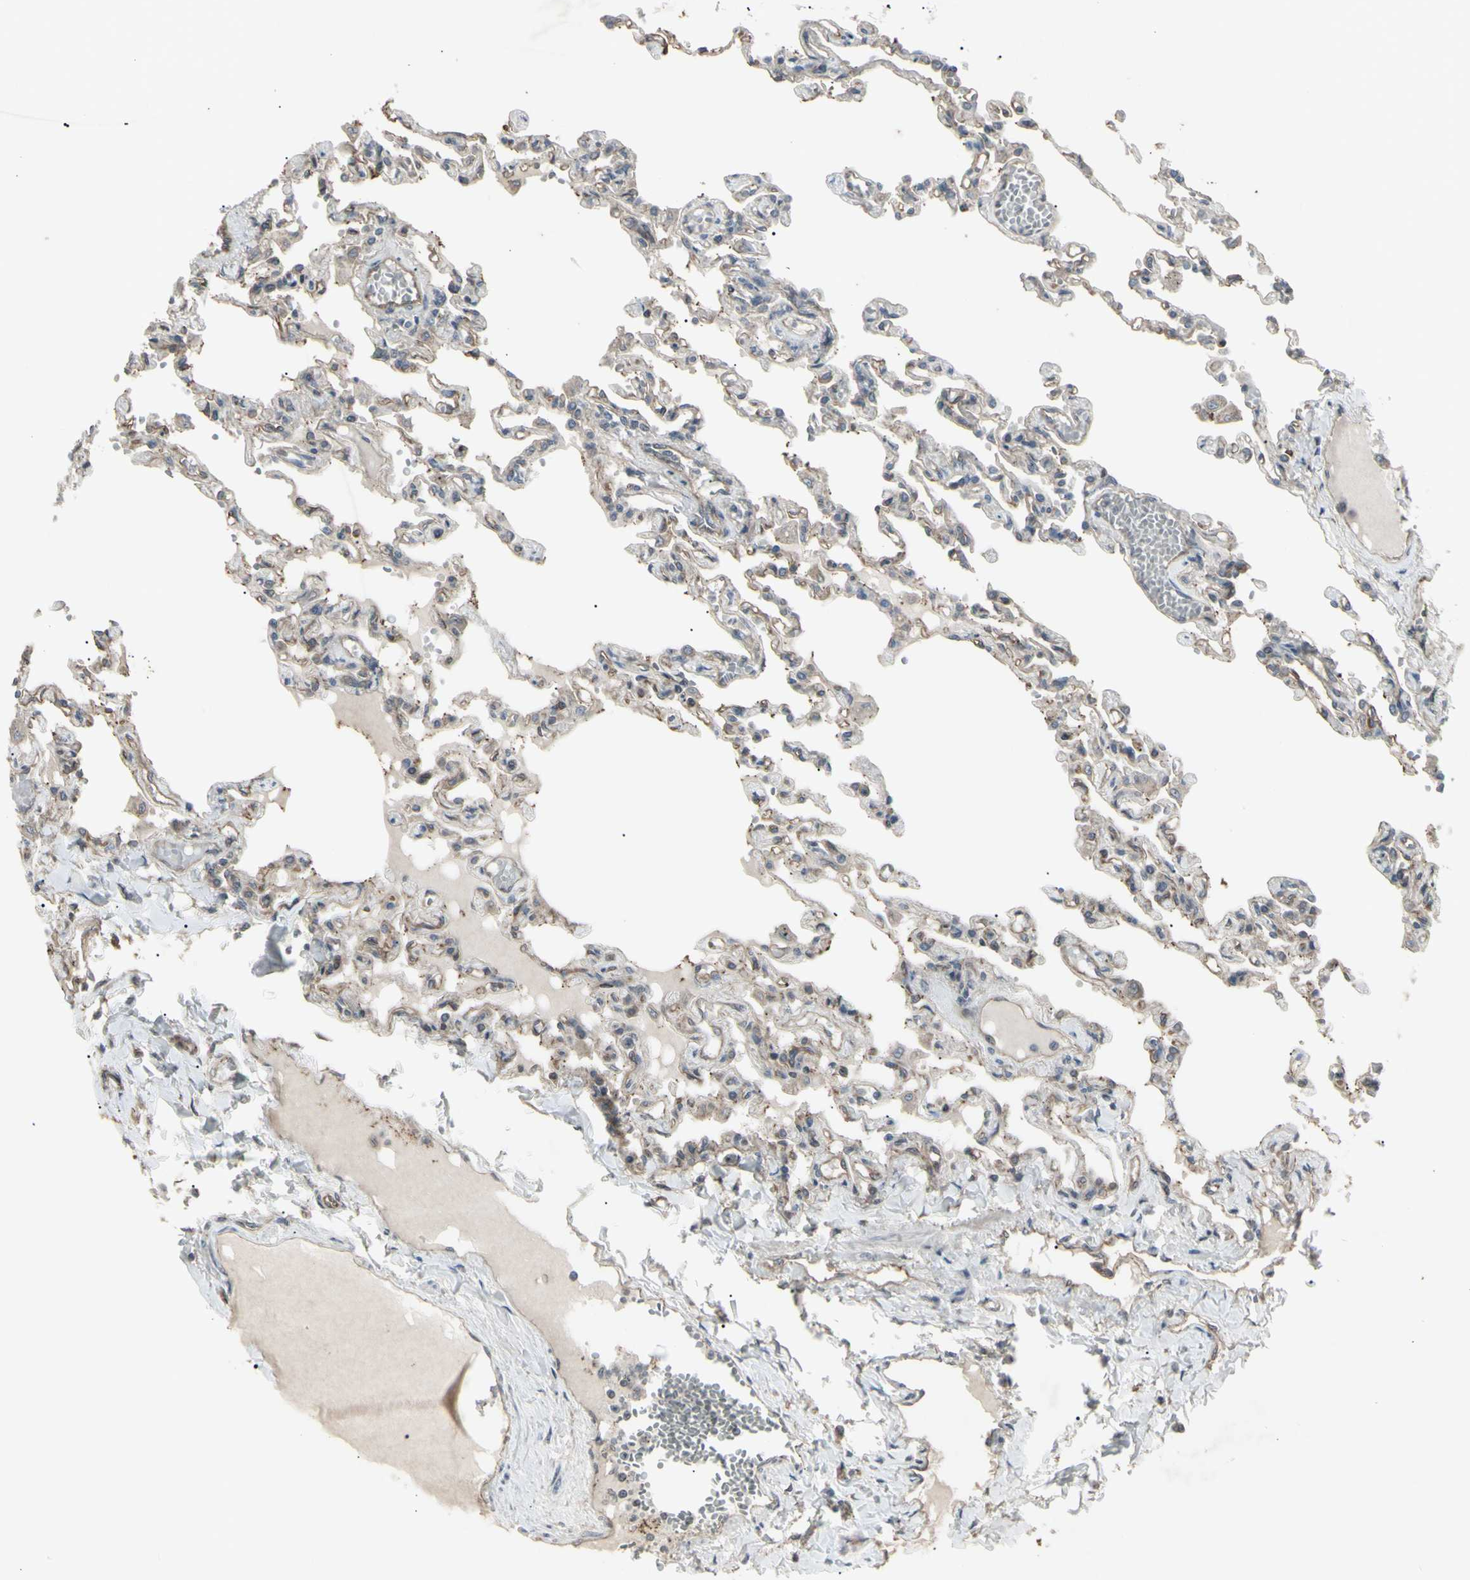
{"staining": {"intensity": "weak", "quantity": ">75%", "location": "cytoplasmic/membranous"}, "tissue": "lung", "cell_type": "Alveolar cells", "image_type": "normal", "snomed": [{"axis": "morphology", "description": "Normal tissue, NOS"}, {"axis": "topography", "description": "Lung"}], "caption": "Immunohistochemical staining of unremarkable human lung demonstrates low levels of weak cytoplasmic/membranous expression in approximately >75% of alveolar cells.", "gene": "JAG1", "patient": {"sex": "male", "age": 21}}